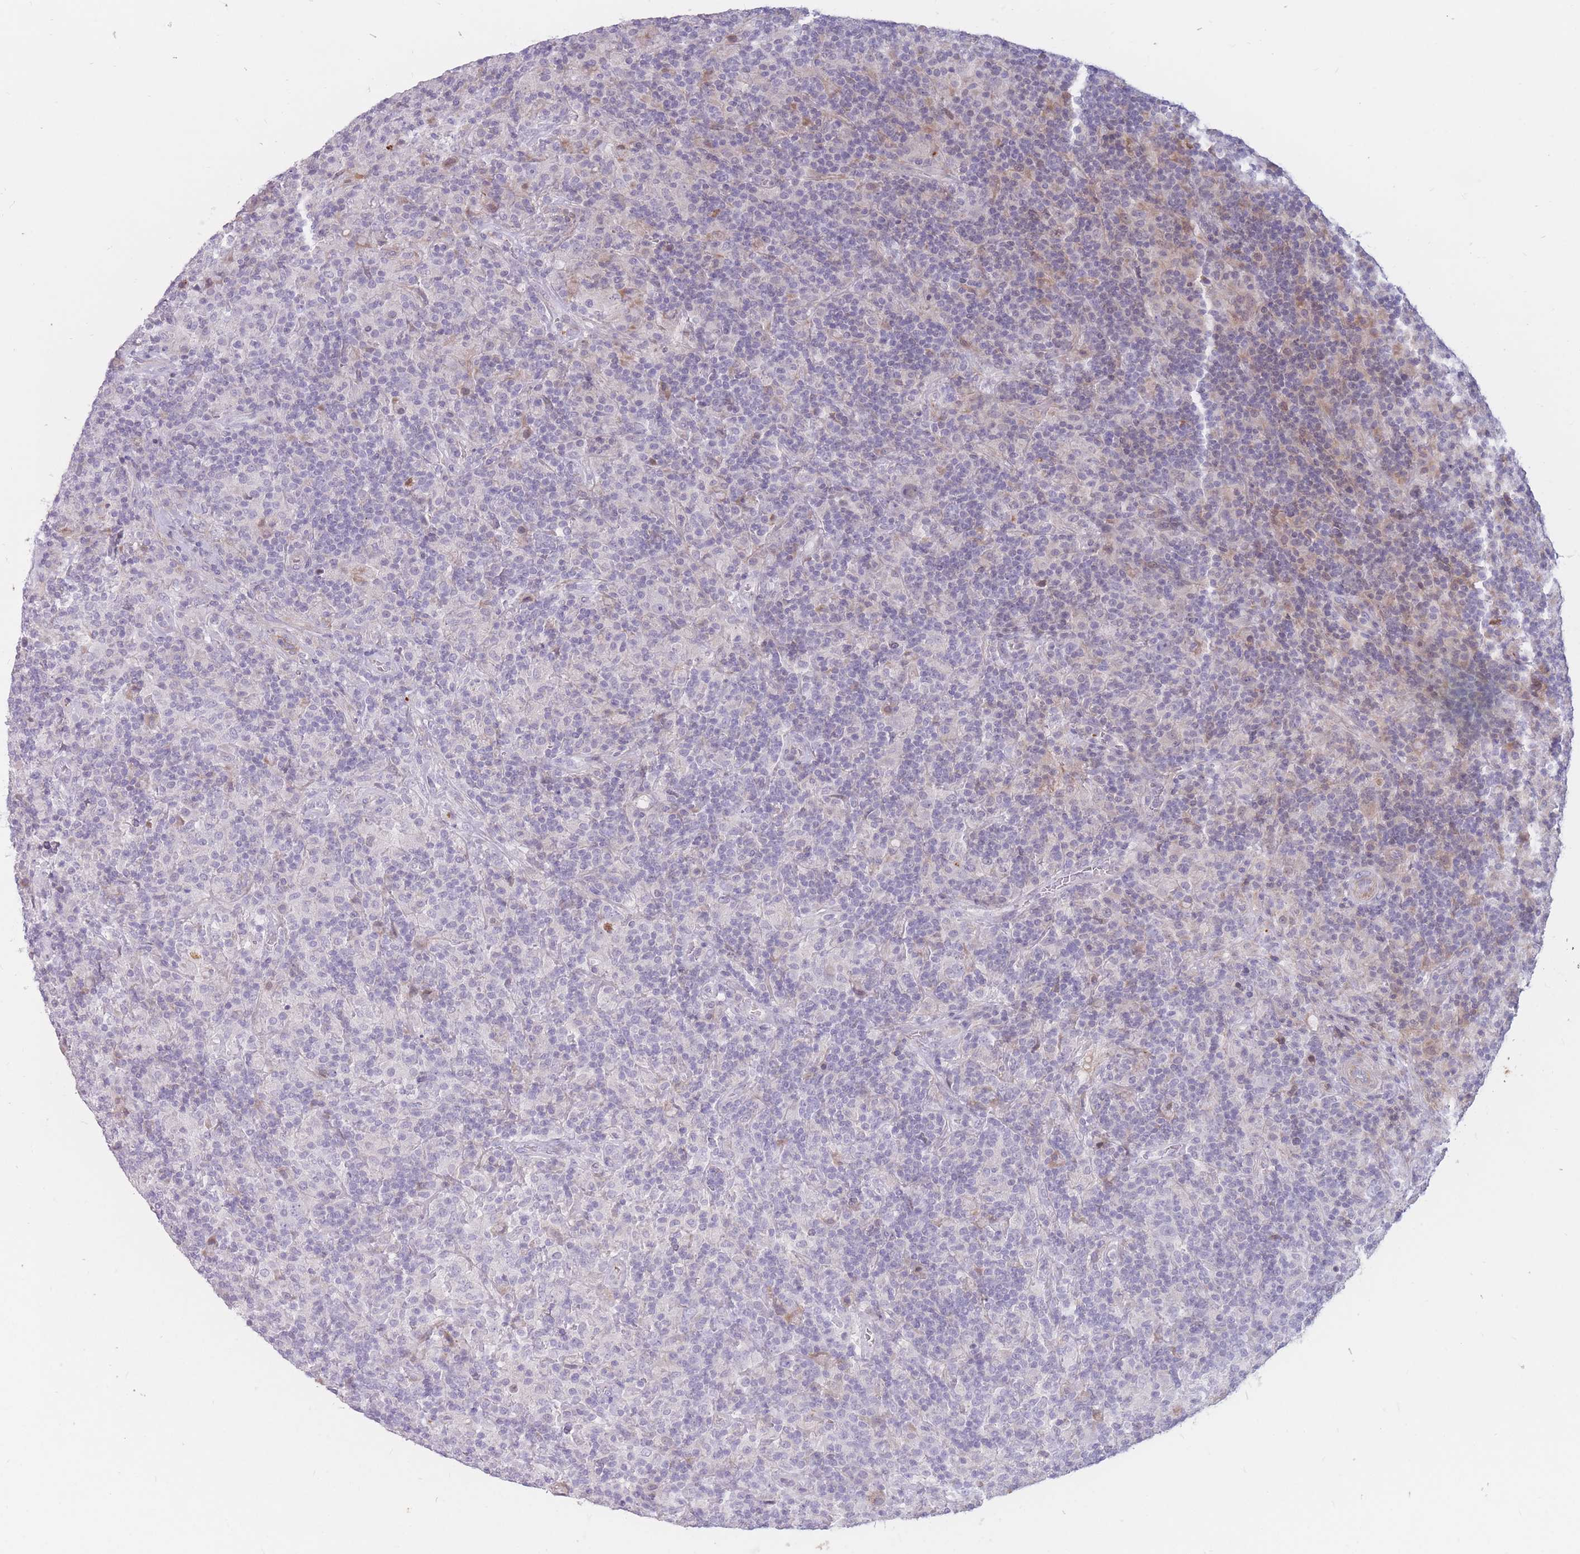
{"staining": {"intensity": "negative", "quantity": "none", "location": "none"}, "tissue": "lymphoma", "cell_type": "Tumor cells", "image_type": "cancer", "snomed": [{"axis": "morphology", "description": "Hodgkin's disease, NOS"}, {"axis": "topography", "description": "Lymph node"}], "caption": "Lymphoma was stained to show a protein in brown. There is no significant positivity in tumor cells. (DAB immunohistochemistry (IHC), high magnification).", "gene": "PTGDR", "patient": {"sex": "male", "age": 70}}